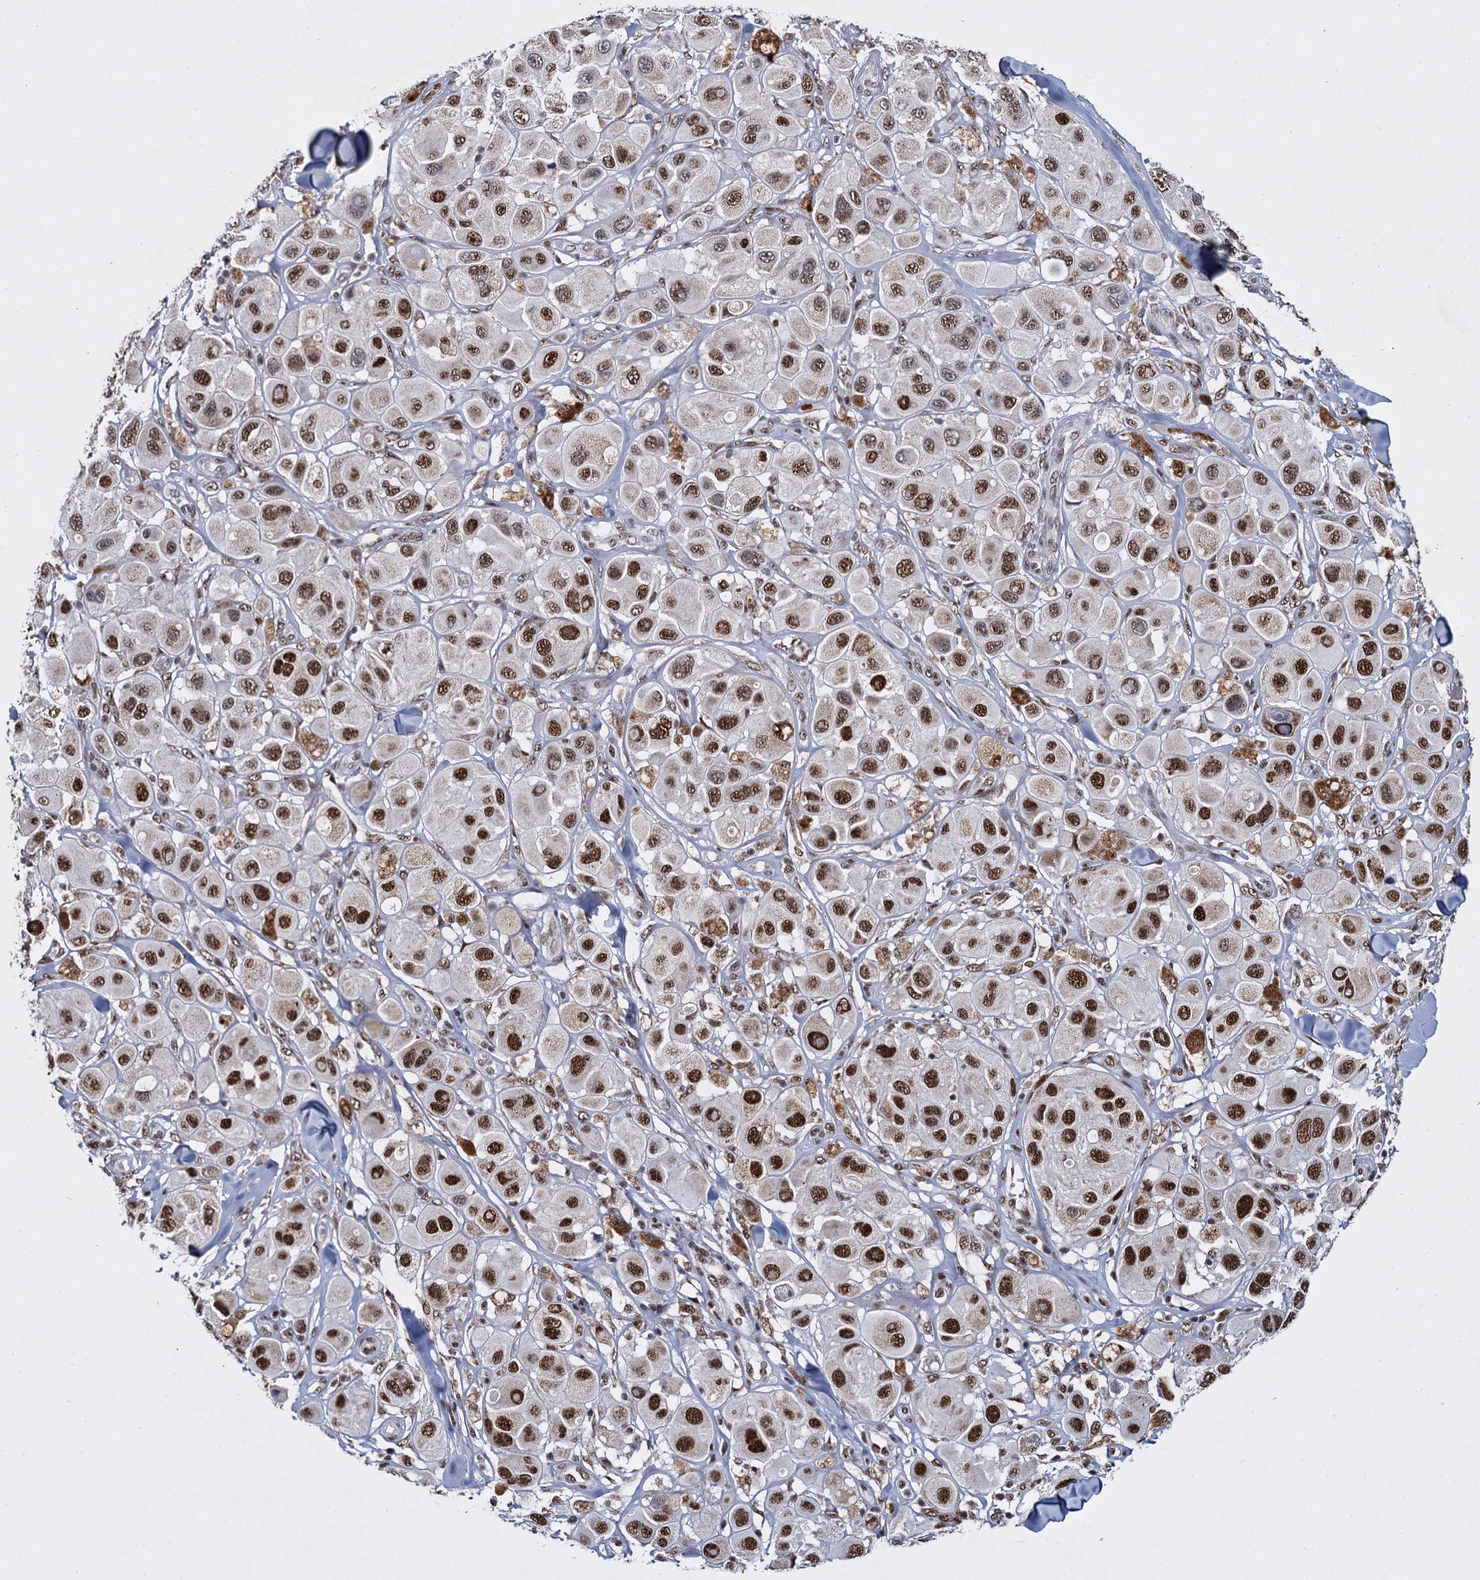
{"staining": {"intensity": "strong", "quantity": ">75%", "location": "nuclear"}, "tissue": "melanoma", "cell_type": "Tumor cells", "image_type": "cancer", "snomed": [{"axis": "morphology", "description": "Malignant melanoma, Metastatic site"}, {"axis": "topography", "description": "Skin"}], "caption": "This is a photomicrograph of immunohistochemistry (IHC) staining of malignant melanoma (metastatic site), which shows strong positivity in the nuclear of tumor cells.", "gene": "RPUSD4", "patient": {"sex": "male", "age": 41}}